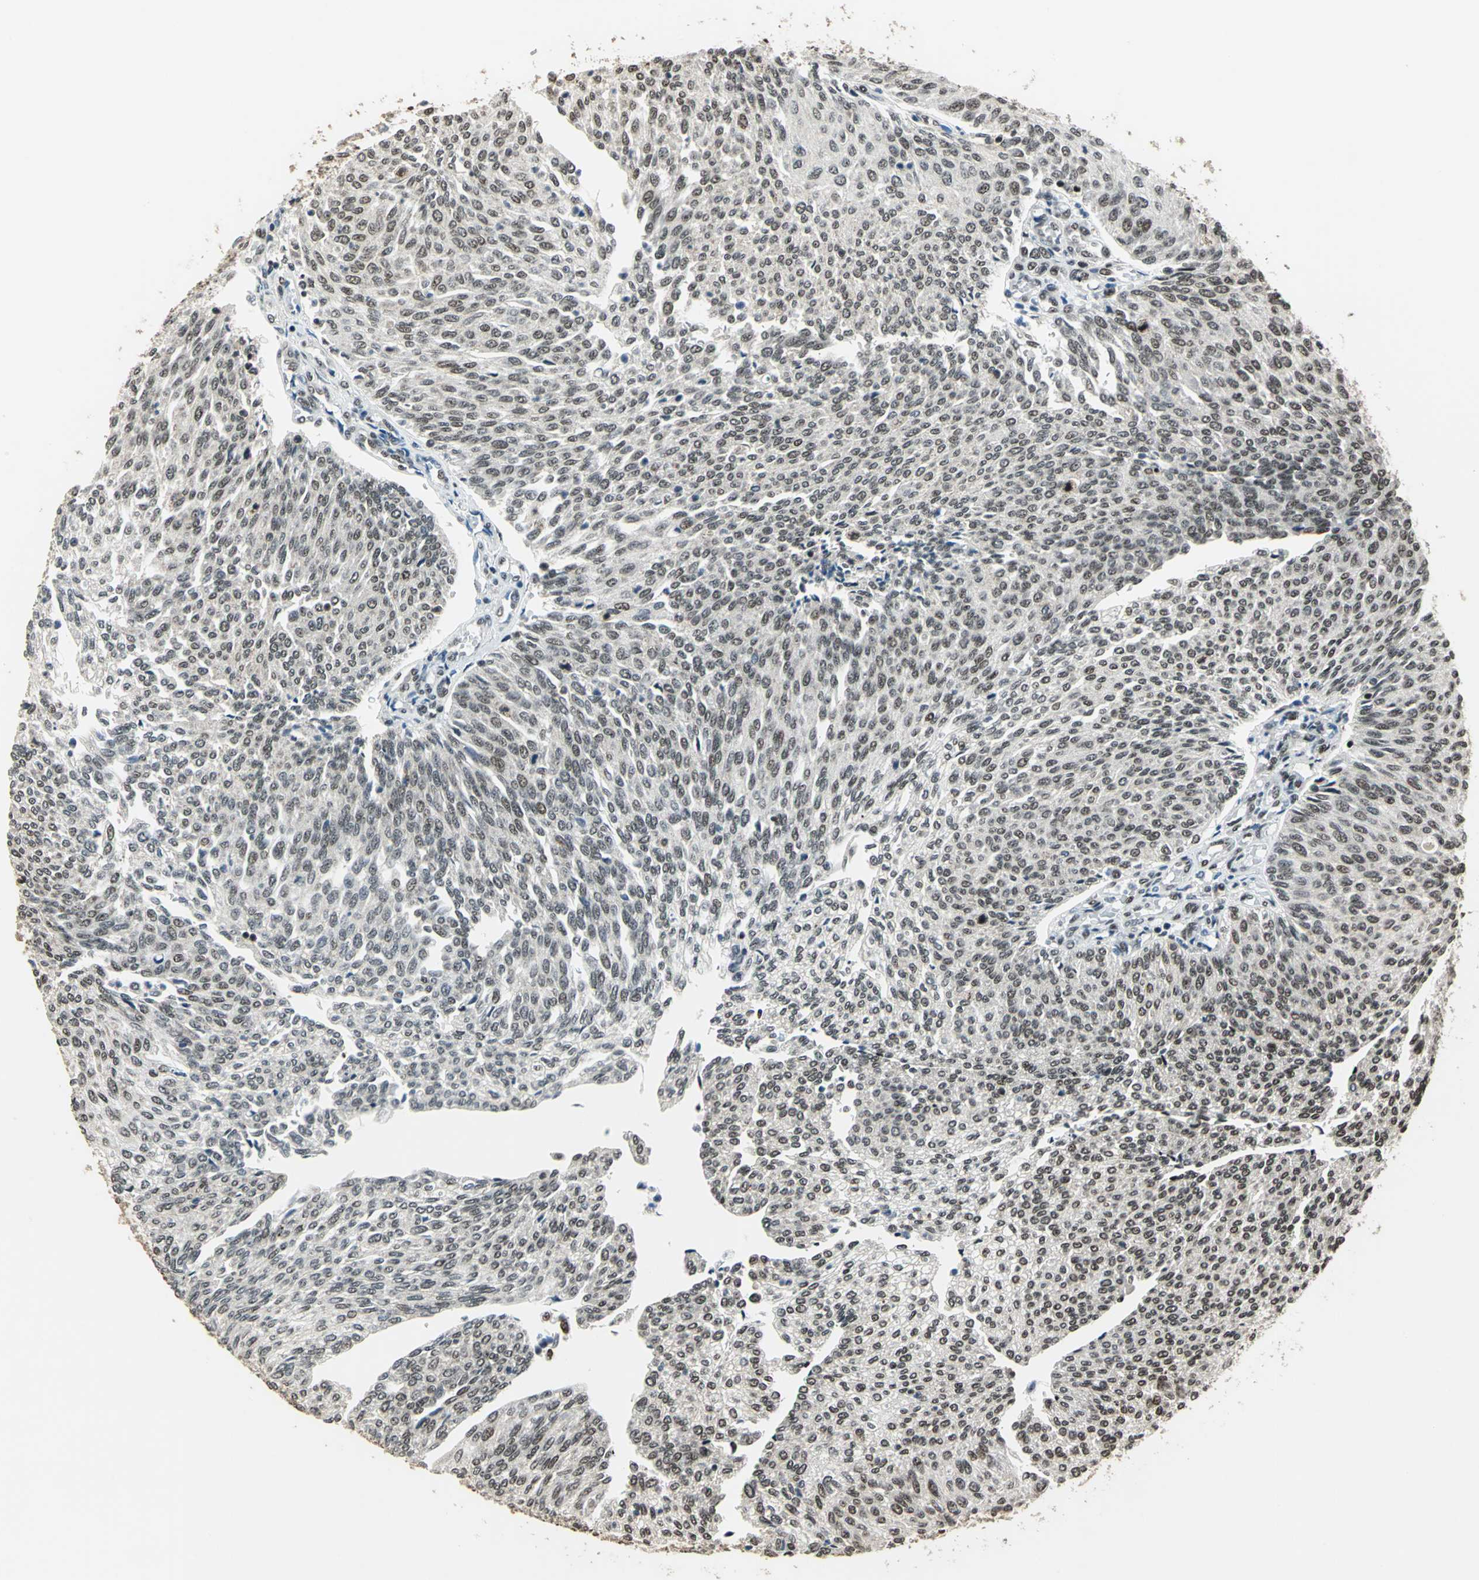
{"staining": {"intensity": "moderate", "quantity": ">75%", "location": "nuclear"}, "tissue": "urothelial cancer", "cell_type": "Tumor cells", "image_type": "cancer", "snomed": [{"axis": "morphology", "description": "Urothelial carcinoma, Low grade"}, {"axis": "topography", "description": "Urinary bladder"}], "caption": "IHC (DAB) staining of human urothelial carcinoma (low-grade) shows moderate nuclear protein positivity in about >75% of tumor cells.", "gene": "BCLAF1", "patient": {"sex": "female", "age": 79}}